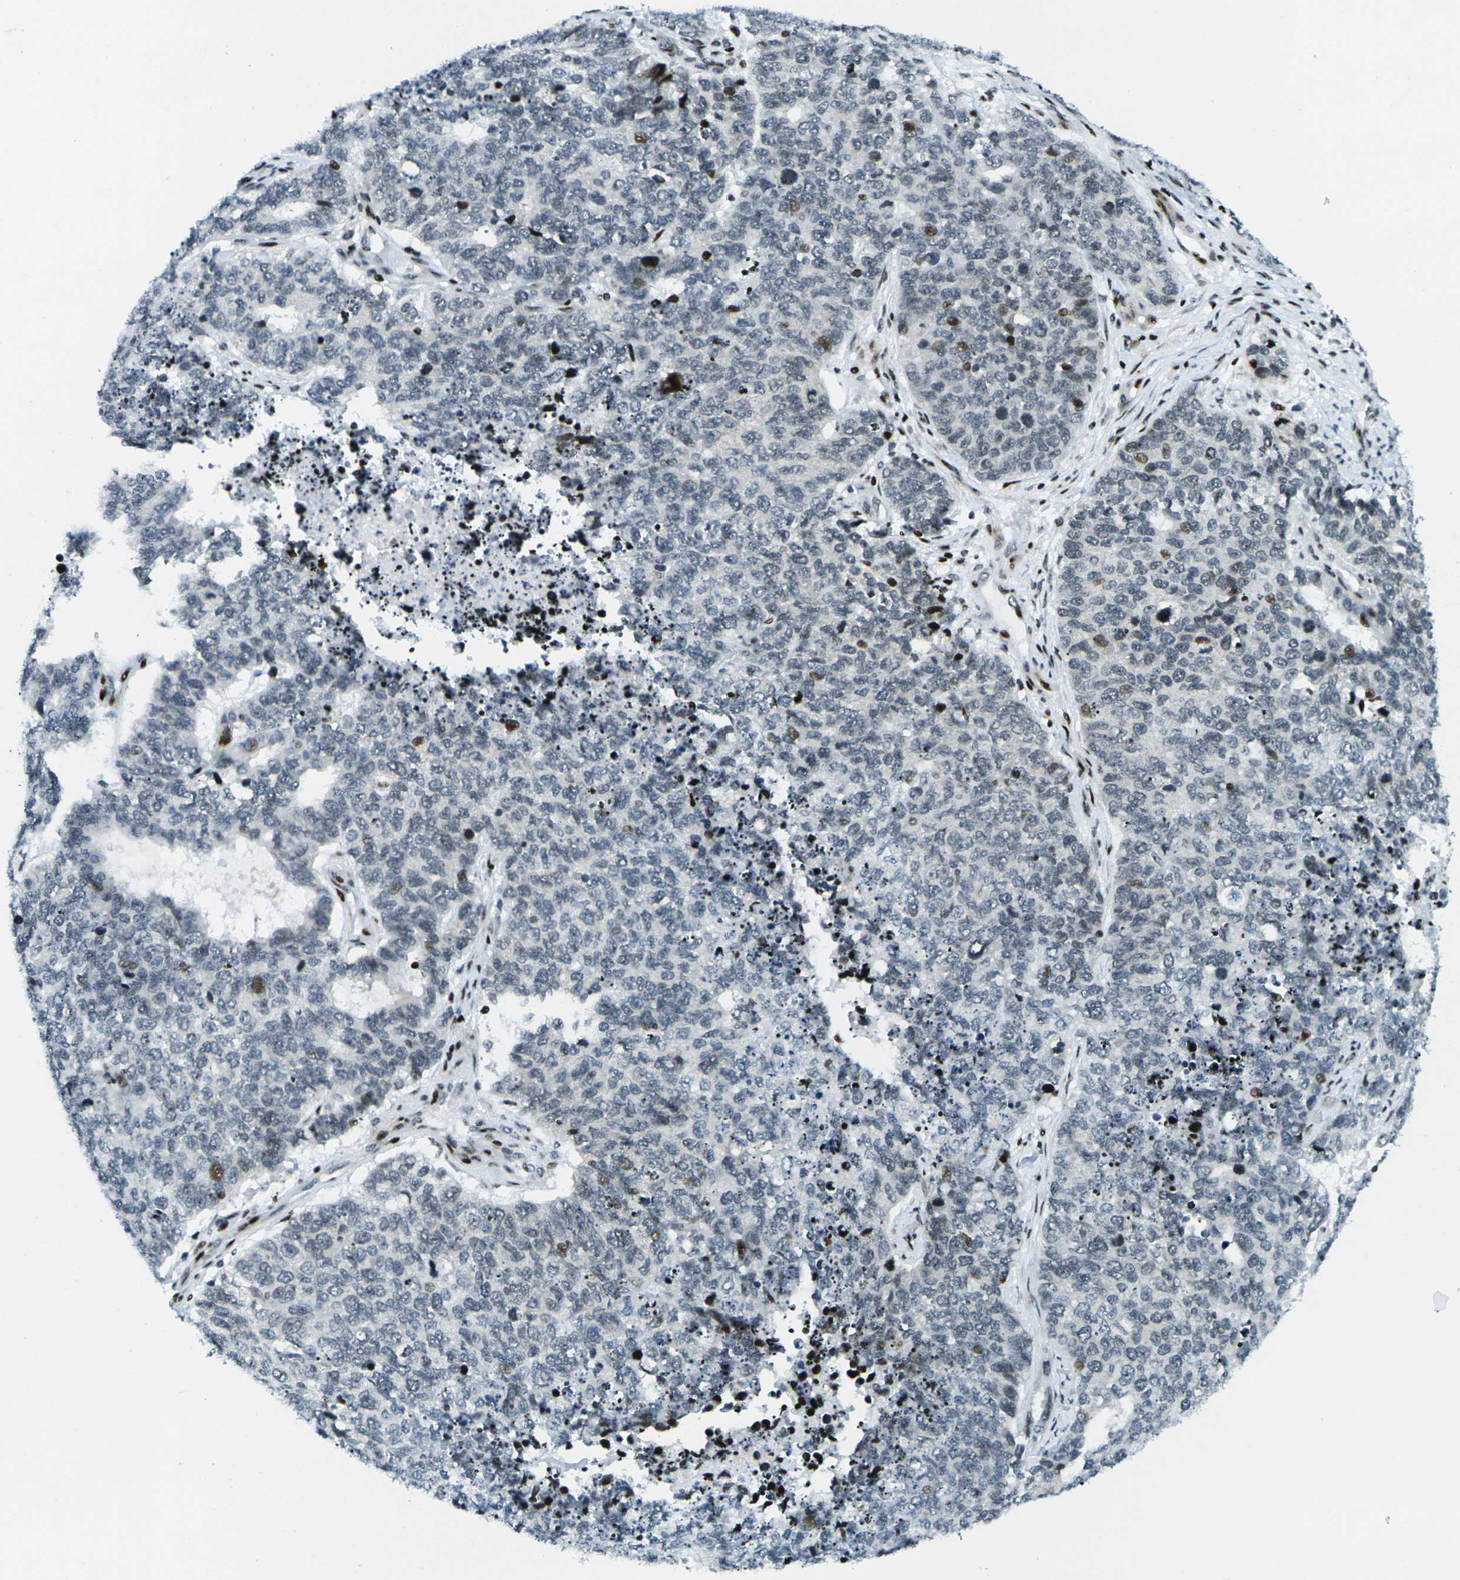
{"staining": {"intensity": "moderate", "quantity": "<25%", "location": "nuclear"}, "tissue": "cervical cancer", "cell_type": "Tumor cells", "image_type": "cancer", "snomed": [{"axis": "morphology", "description": "Squamous cell carcinoma, NOS"}, {"axis": "topography", "description": "Cervix"}], "caption": "Cervical cancer tissue exhibits moderate nuclear positivity in approximately <25% of tumor cells, visualized by immunohistochemistry. The protein of interest is stained brown, and the nuclei are stained in blue (DAB (3,3'-diaminobenzidine) IHC with brightfield microscopy, high magnification).", "gene": "H3-3A", "patient": {"sex": "female", "age": 63}}